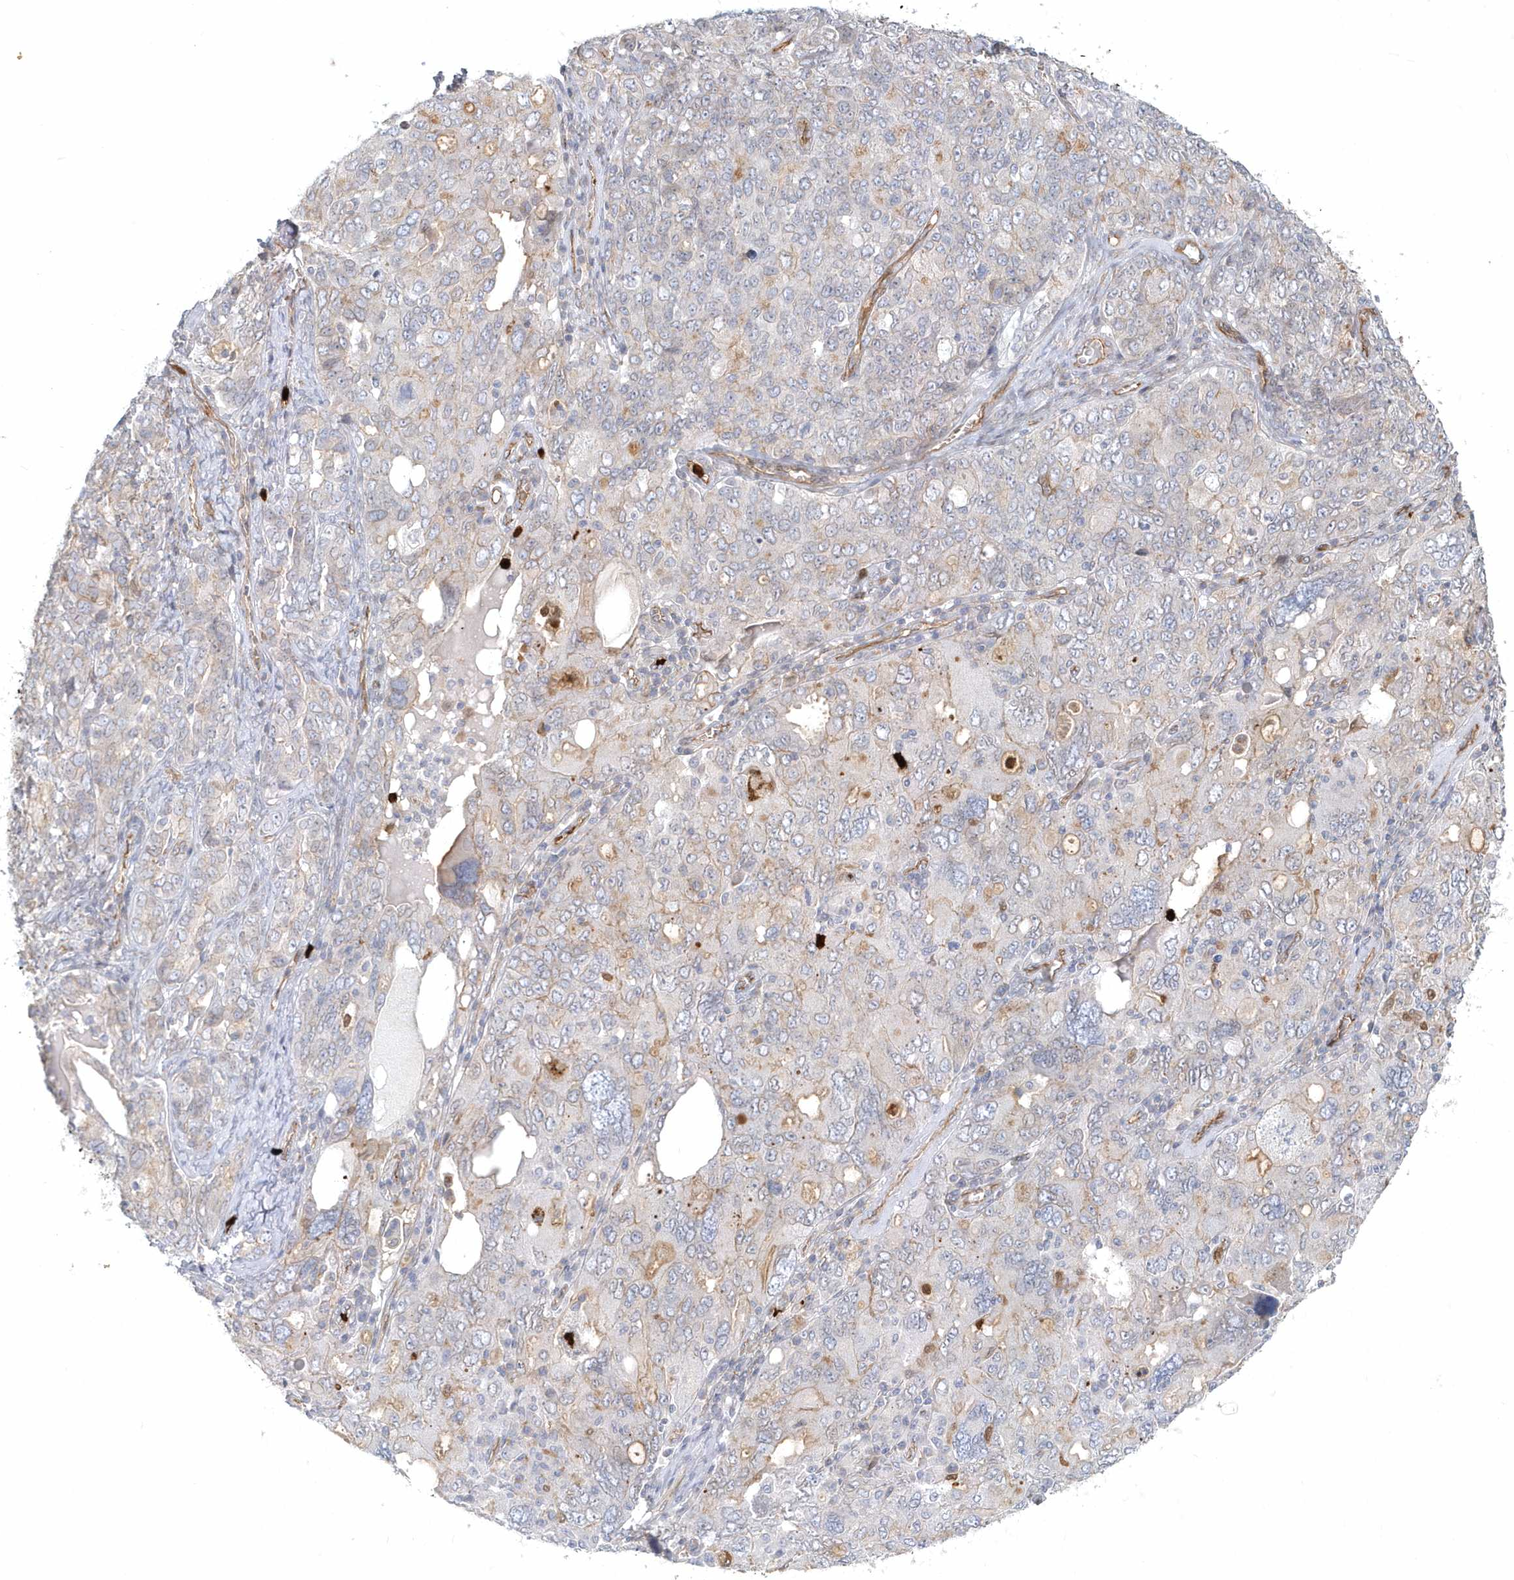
{"staining": {"intensity": "moderate", "quantity": "<25%", "location": "cytoplasmic/membranous"}, "tissue": "ovarian cancer", "cell_type": "Tumor cells", "image_type": "cancer", "snomed": [{"axis": "morphology", "description": "Carcinoma, endometroid"}, {"axis": "topography", "description": "Ovary"}], "caption": "The histopathology image demonstrates immunohistochemical staining of ovarian endometroid carcinoma. There is moderate cytoplasmic/membranous positivity is present in approximately <25% of tumor cells.", "gene": "DNAH1", "patient": {"sex": "female", "age": 62}}